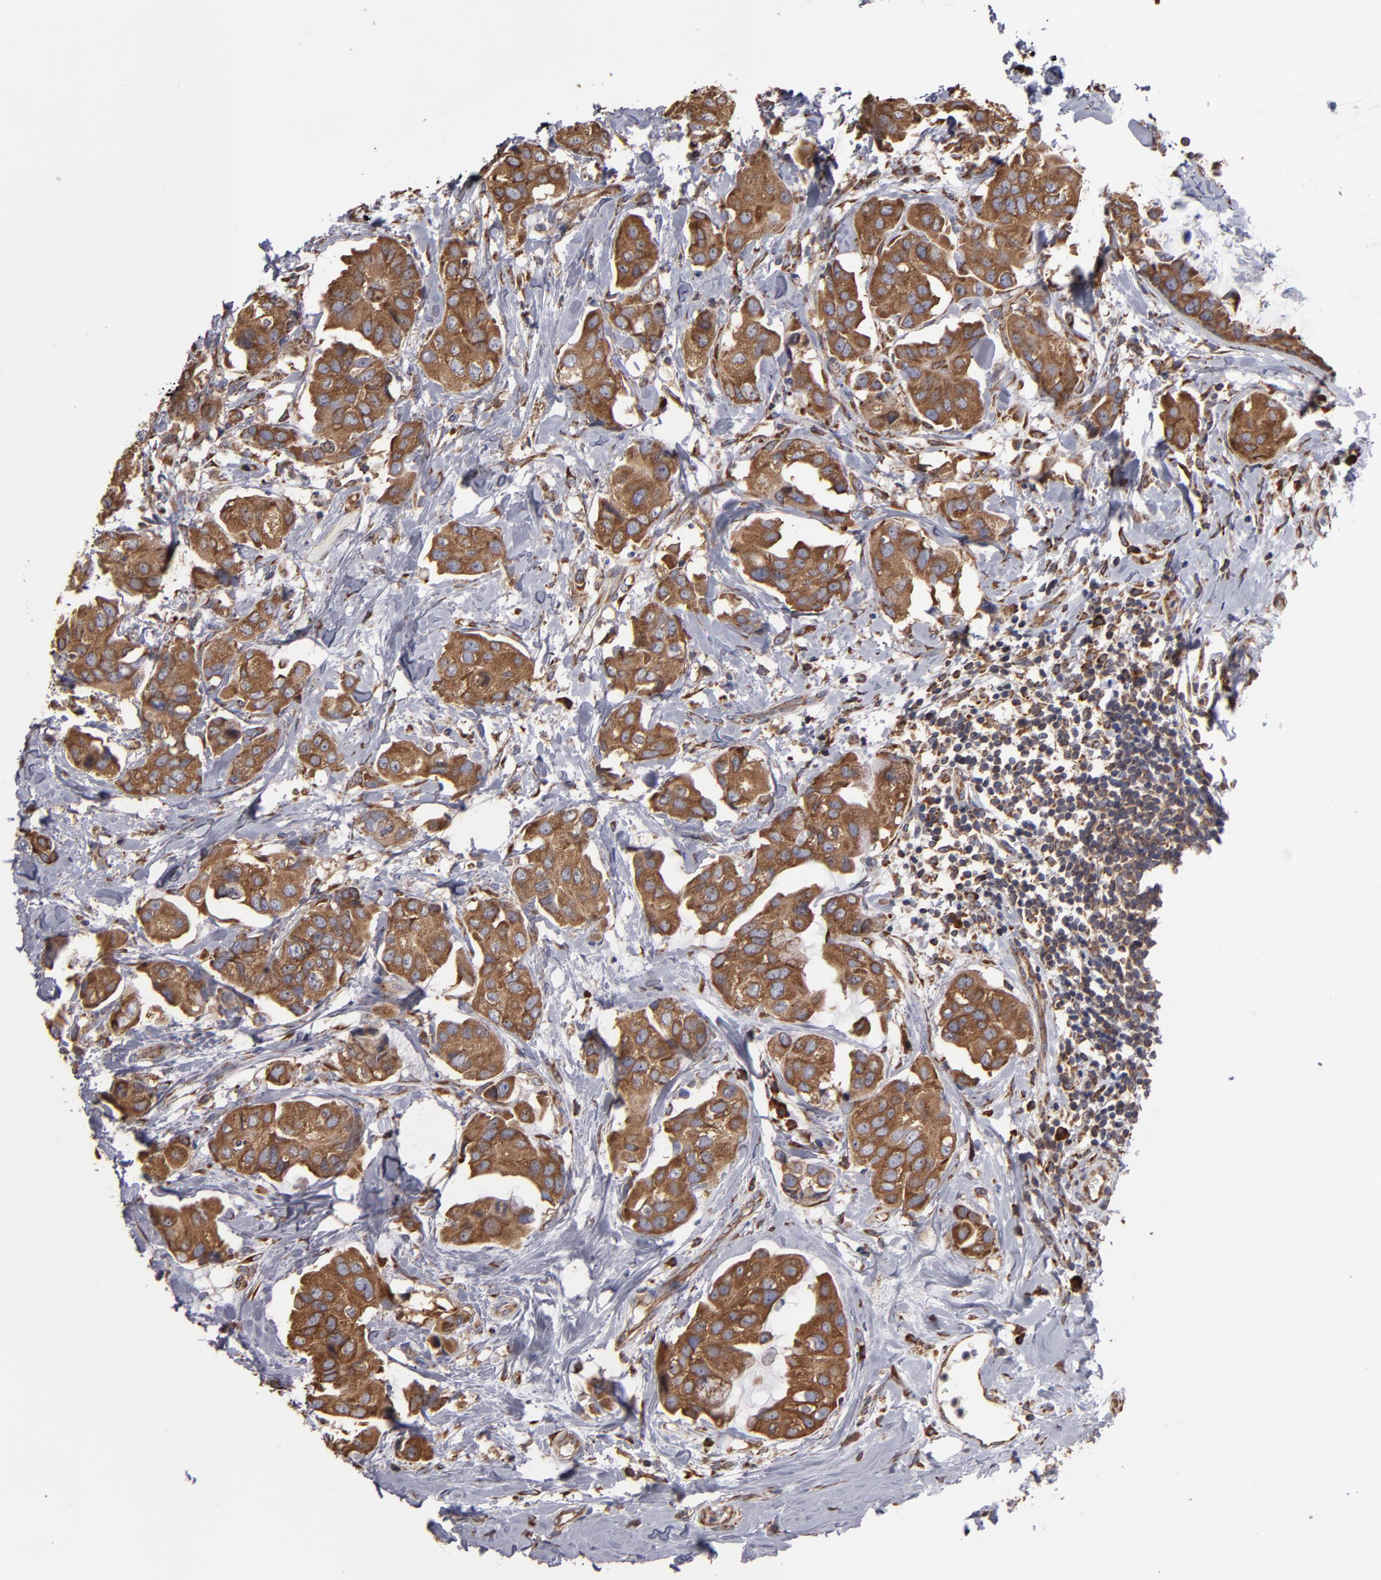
{"staining": {"intensity": "strong", "quantity": ">75%", "location": "cytoplasmic/membranous"}, "tissue": "breast cancer", "cell_type": "Tumor cells", "image_type": "cancer", "snomed": [{"axis": "morphology", "description": "Duct carcinoma"}, {"axis": "topography", "description": "Breast"}], "caption": "Immunohistochemistry staining of breast cancer (invasive ductal carcinoma), which shows high levels of strong cytoplasmic/membranous positivity in approximately >75% of tumor cells indicating strong cytoplasmic/membranous protein staining. The staining was performed using DAB (3,3'-diaminobenzidine) (brown) for protein detection and nuclei were counterstained in hematoxylin (blue).", "gene": "SND1", "patient": {"sex": "female", "age": 40}}